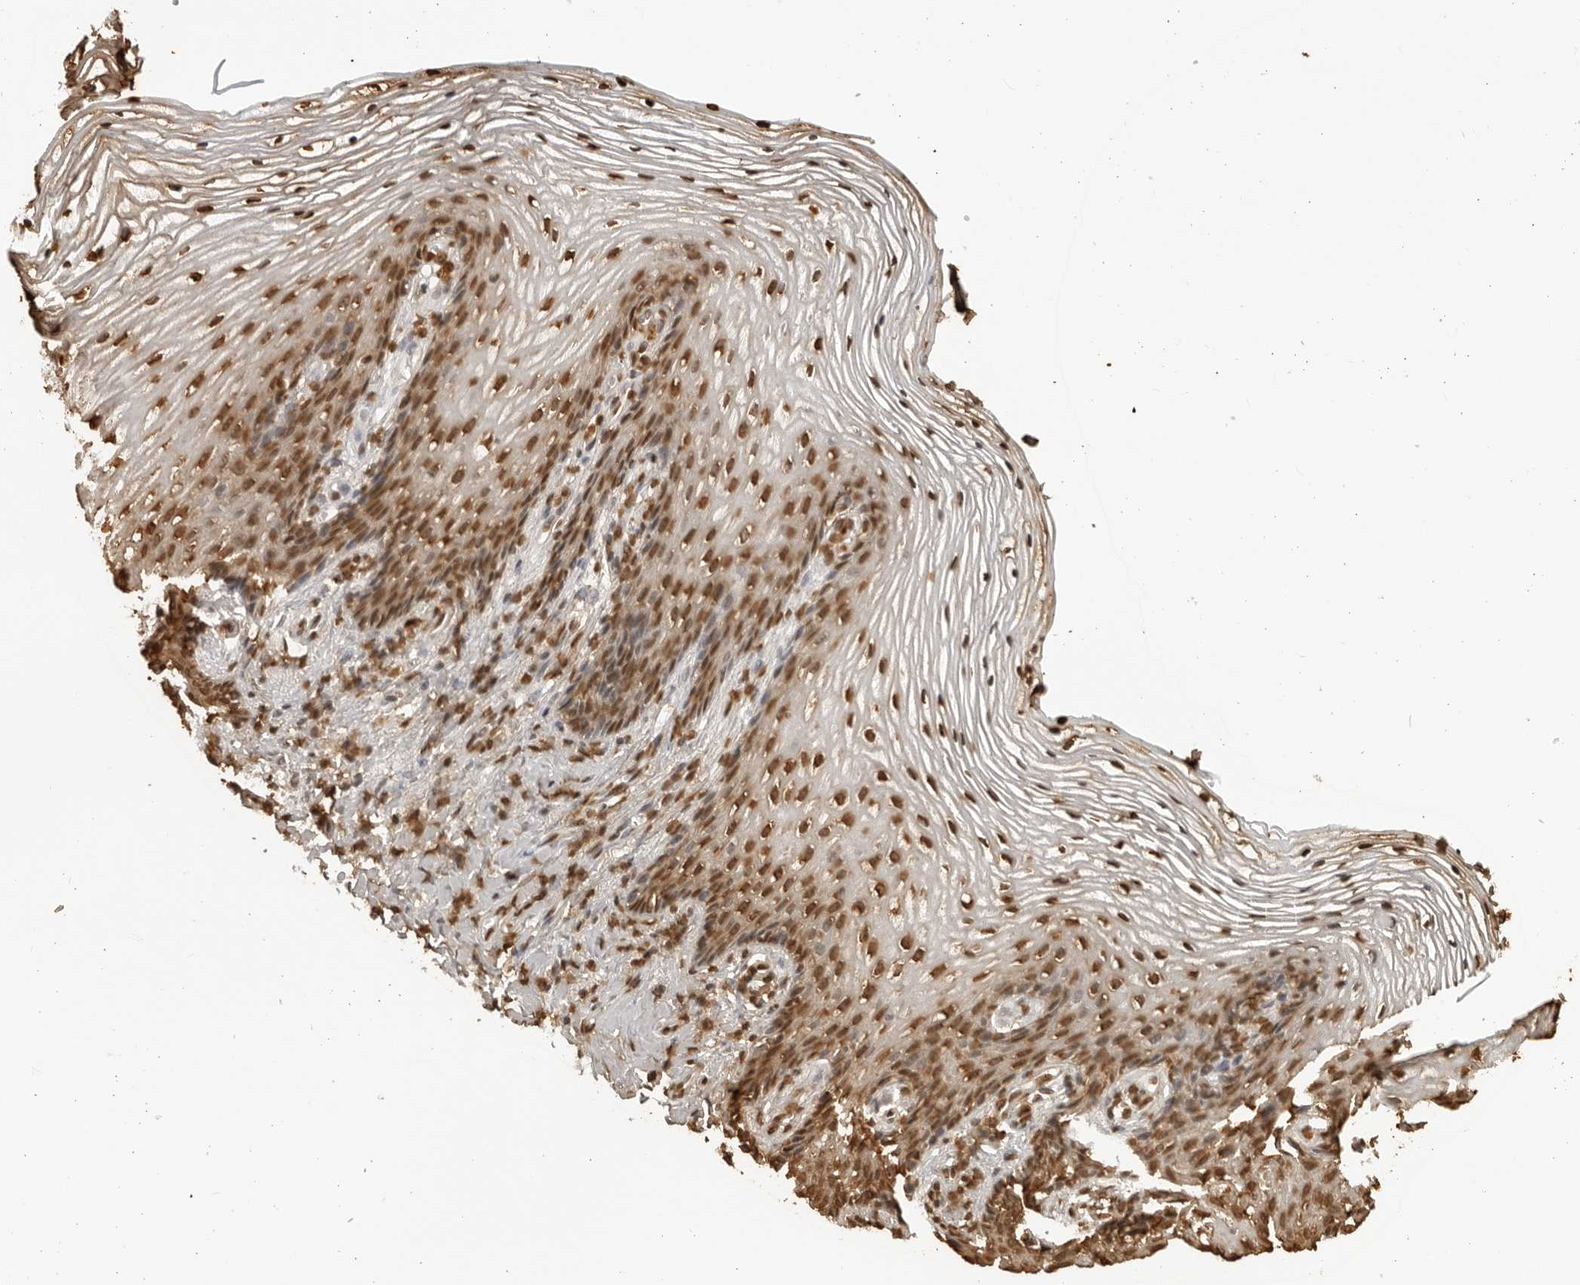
{"staining": {"intensity": "strong", "quantity": ">75%", "location": "nuclear"}, "tissue": "vagina", "cell_type": "Squamous epithelial cells", "image_type": "normal", "snomed": [{"axis": "morphology", "description": "Normal tissue, NOS"}, {"axis": "topography", "description": "Vagina"}], "caption": "Strong nuclear expression for a protein is present in about >75% of squamous epithelial cells of benign vagina using IHC.", "gene": "ZFP91", "patient": {"sex": "female", "age": 60}}